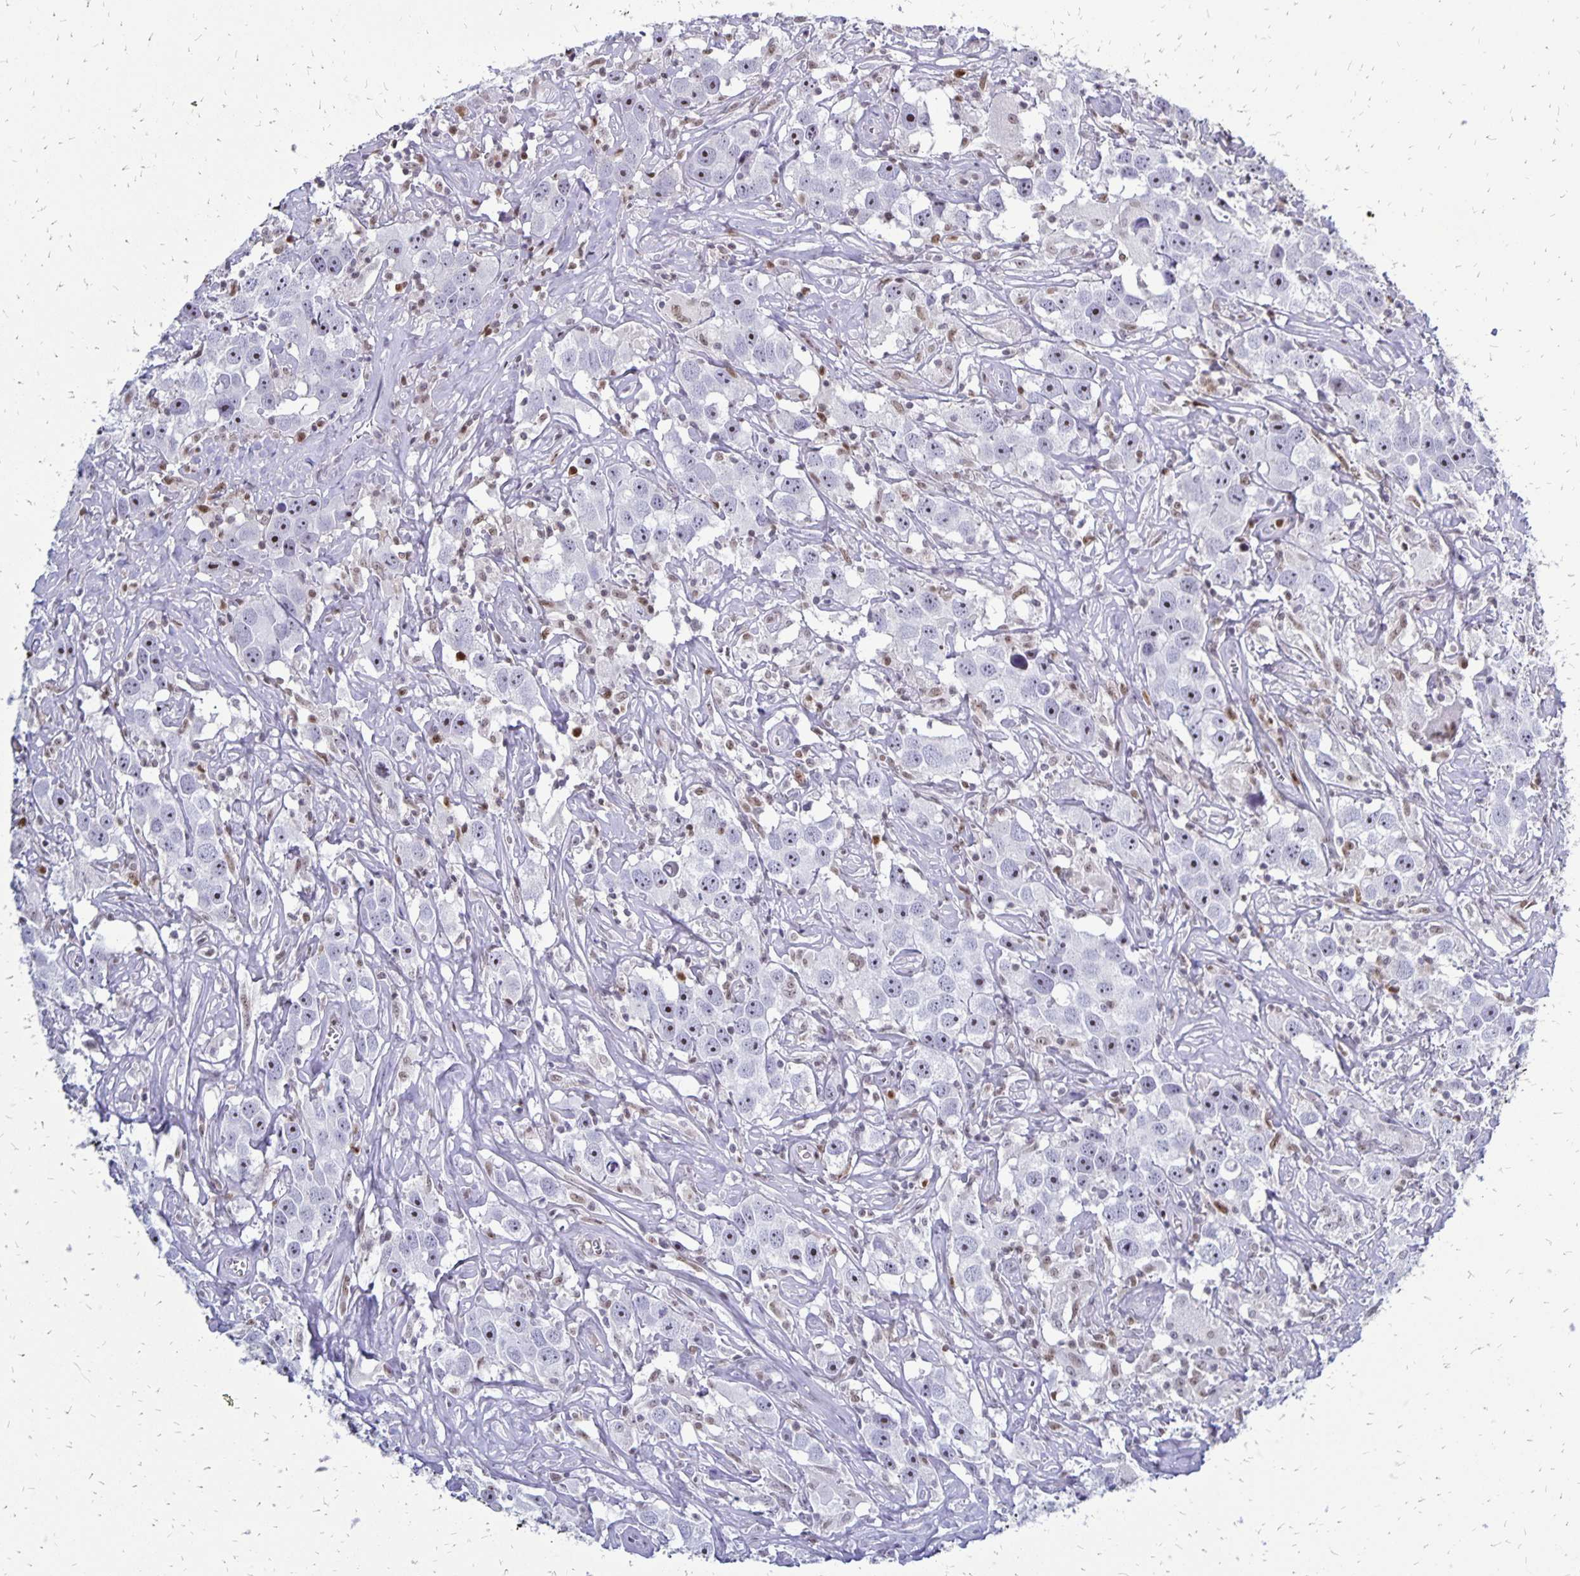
{"staining": {"intensity": "moderate", "quantity": "<25%", "location": "nuclear"}, "tissue": "testis cancer", "cell_type": "Tumor cells", "image_type": "cancer", "snomed": [{"axis": "morphology", "description": "Seminoma, NOS"}, {"axis": "topography", "description": "Testis"}], "caption": "Human seminoma (testis) stained with a brown dye demonstrates moderate nuclear positive positivity in about <25% of tumor cells.", "gene": "DCK", "patient": {"sex": "male", "age": 49}}